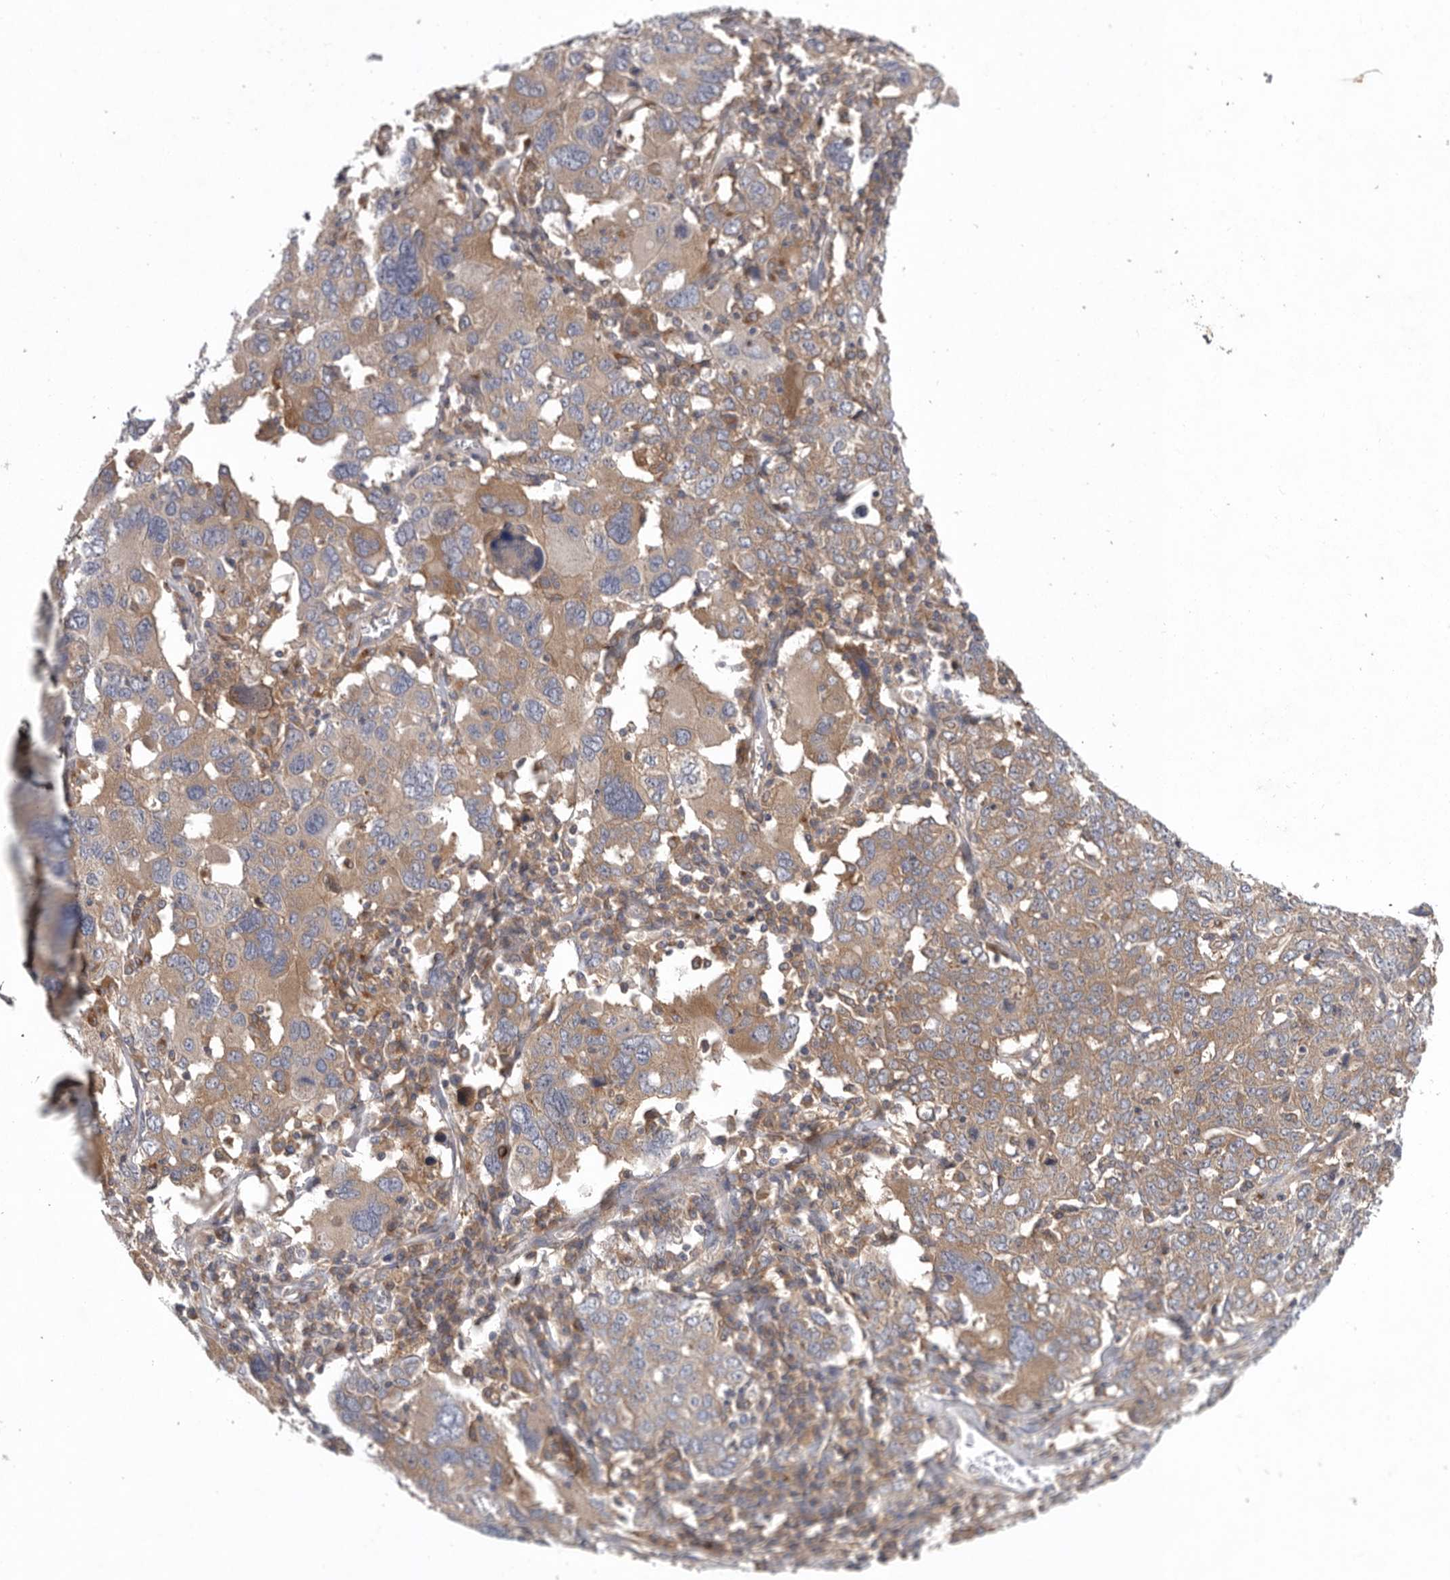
{"staining": {"intensity": "weak", "quantity": ">75%", "location": "cytoplasmic/membranous"}, "tissue": "ovarian cancer", "cell_type": "Tumor cells", "image_type": "cancer", "snomed": [{"axis": "morphology", "description": "Carcinoma, endometroid"}, {"axis": "topography", "description": "Ovary"}], "caption": "There is low levels of weak cytoplasmic/membranous positivity in tumor cells of ovarian cancer, as demonstrated by immunohistochemical staining (brown color).", "gene": "C1orf109", "patient": {"sex": "female", "age": 62}}